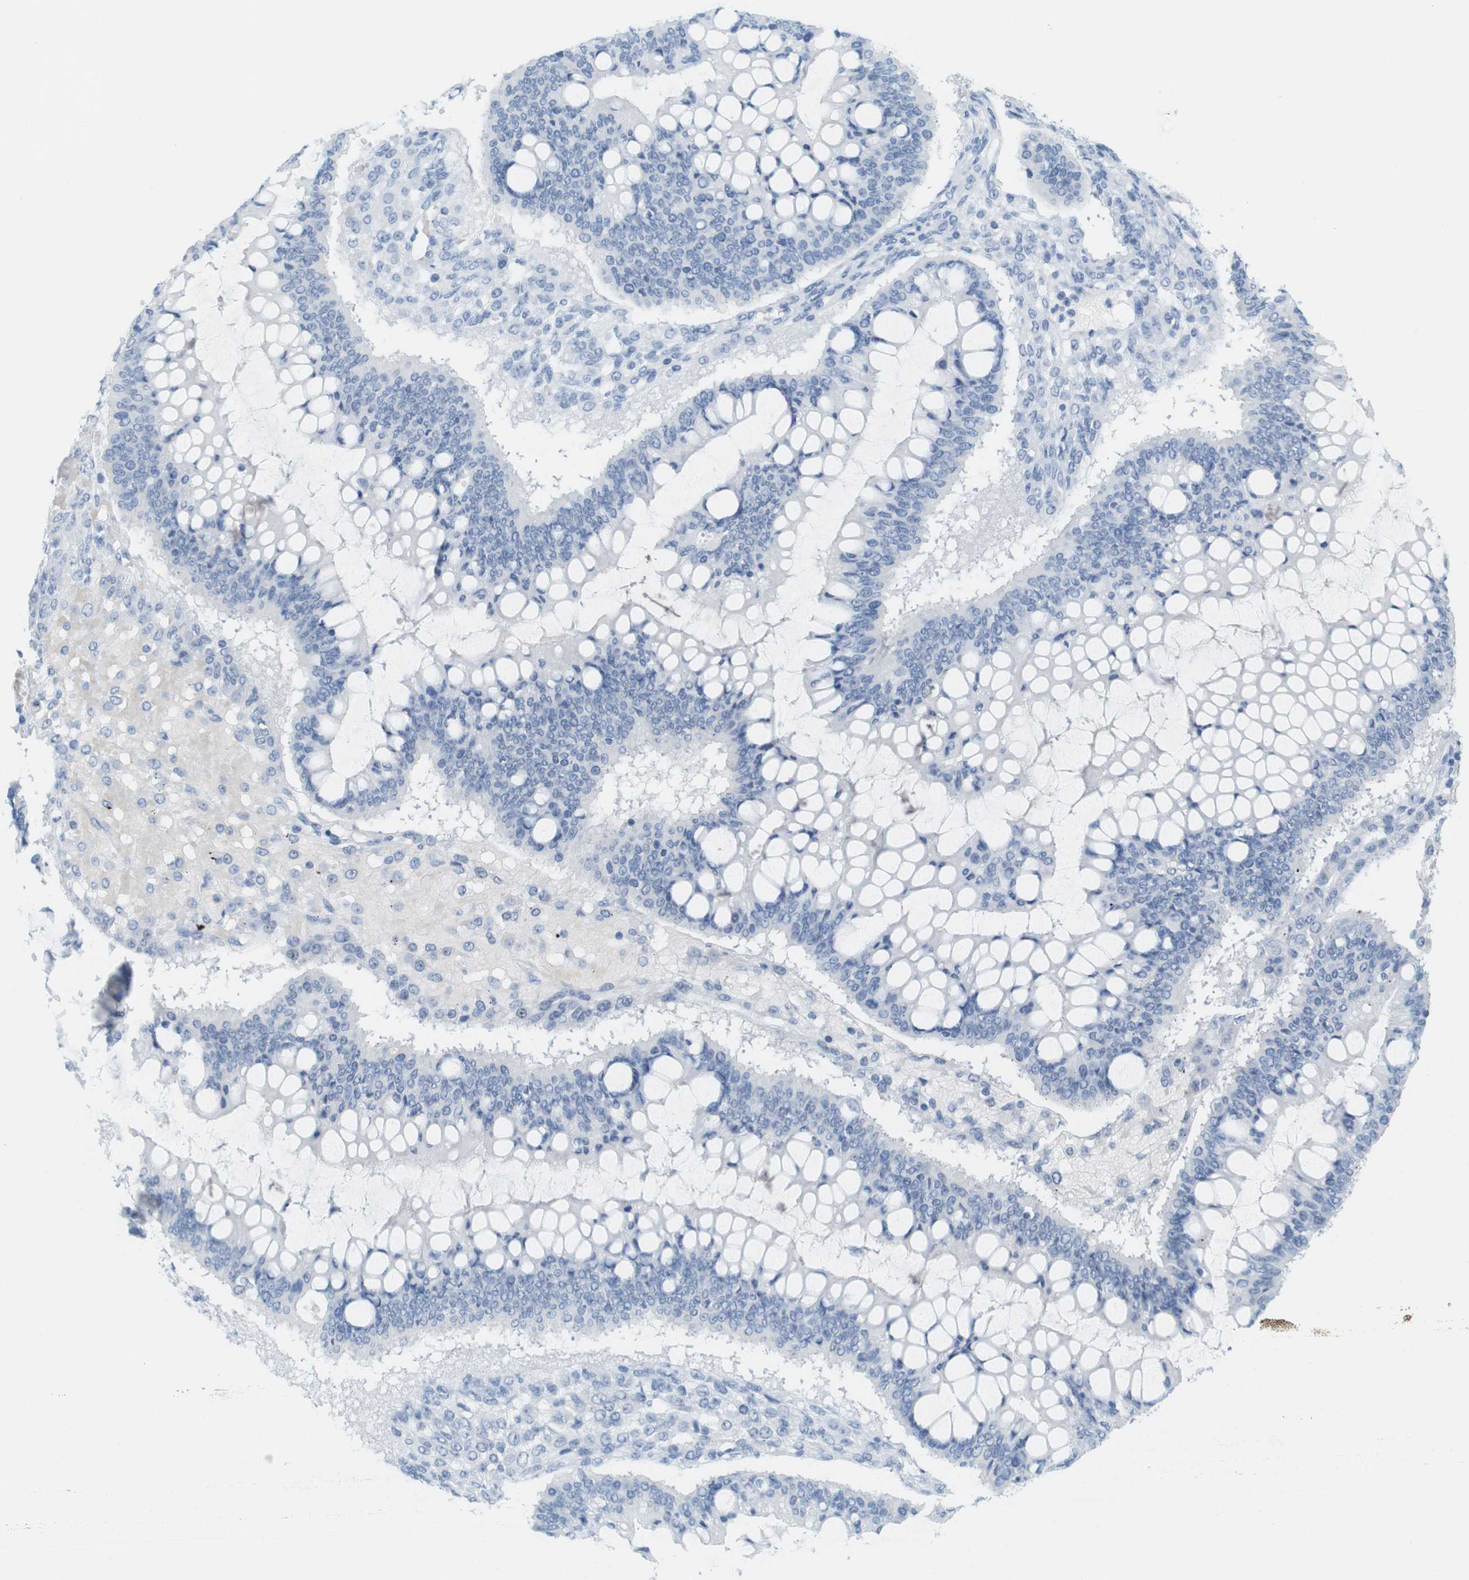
{"staining": {"intensity": "negative", "quantity": "none", "location": "none"}, "tissue": "ovarian cancer", "cell_type": "Tumor cells", "image_type": "cancer", "snomed": [{"axis": "morphology", "description": "Cystadenocarcinoma, mucinous, NOS"}, {"axis": "topography", "description": "Ovary"}], "caption": "Immunohistochemistry of human ovarian cancer (mucinous cystadenocarcinoma) demonstrates no expression in tumor cells.", "gene": "TNNT2", "patient": {"sex": "female", "age": 73}}